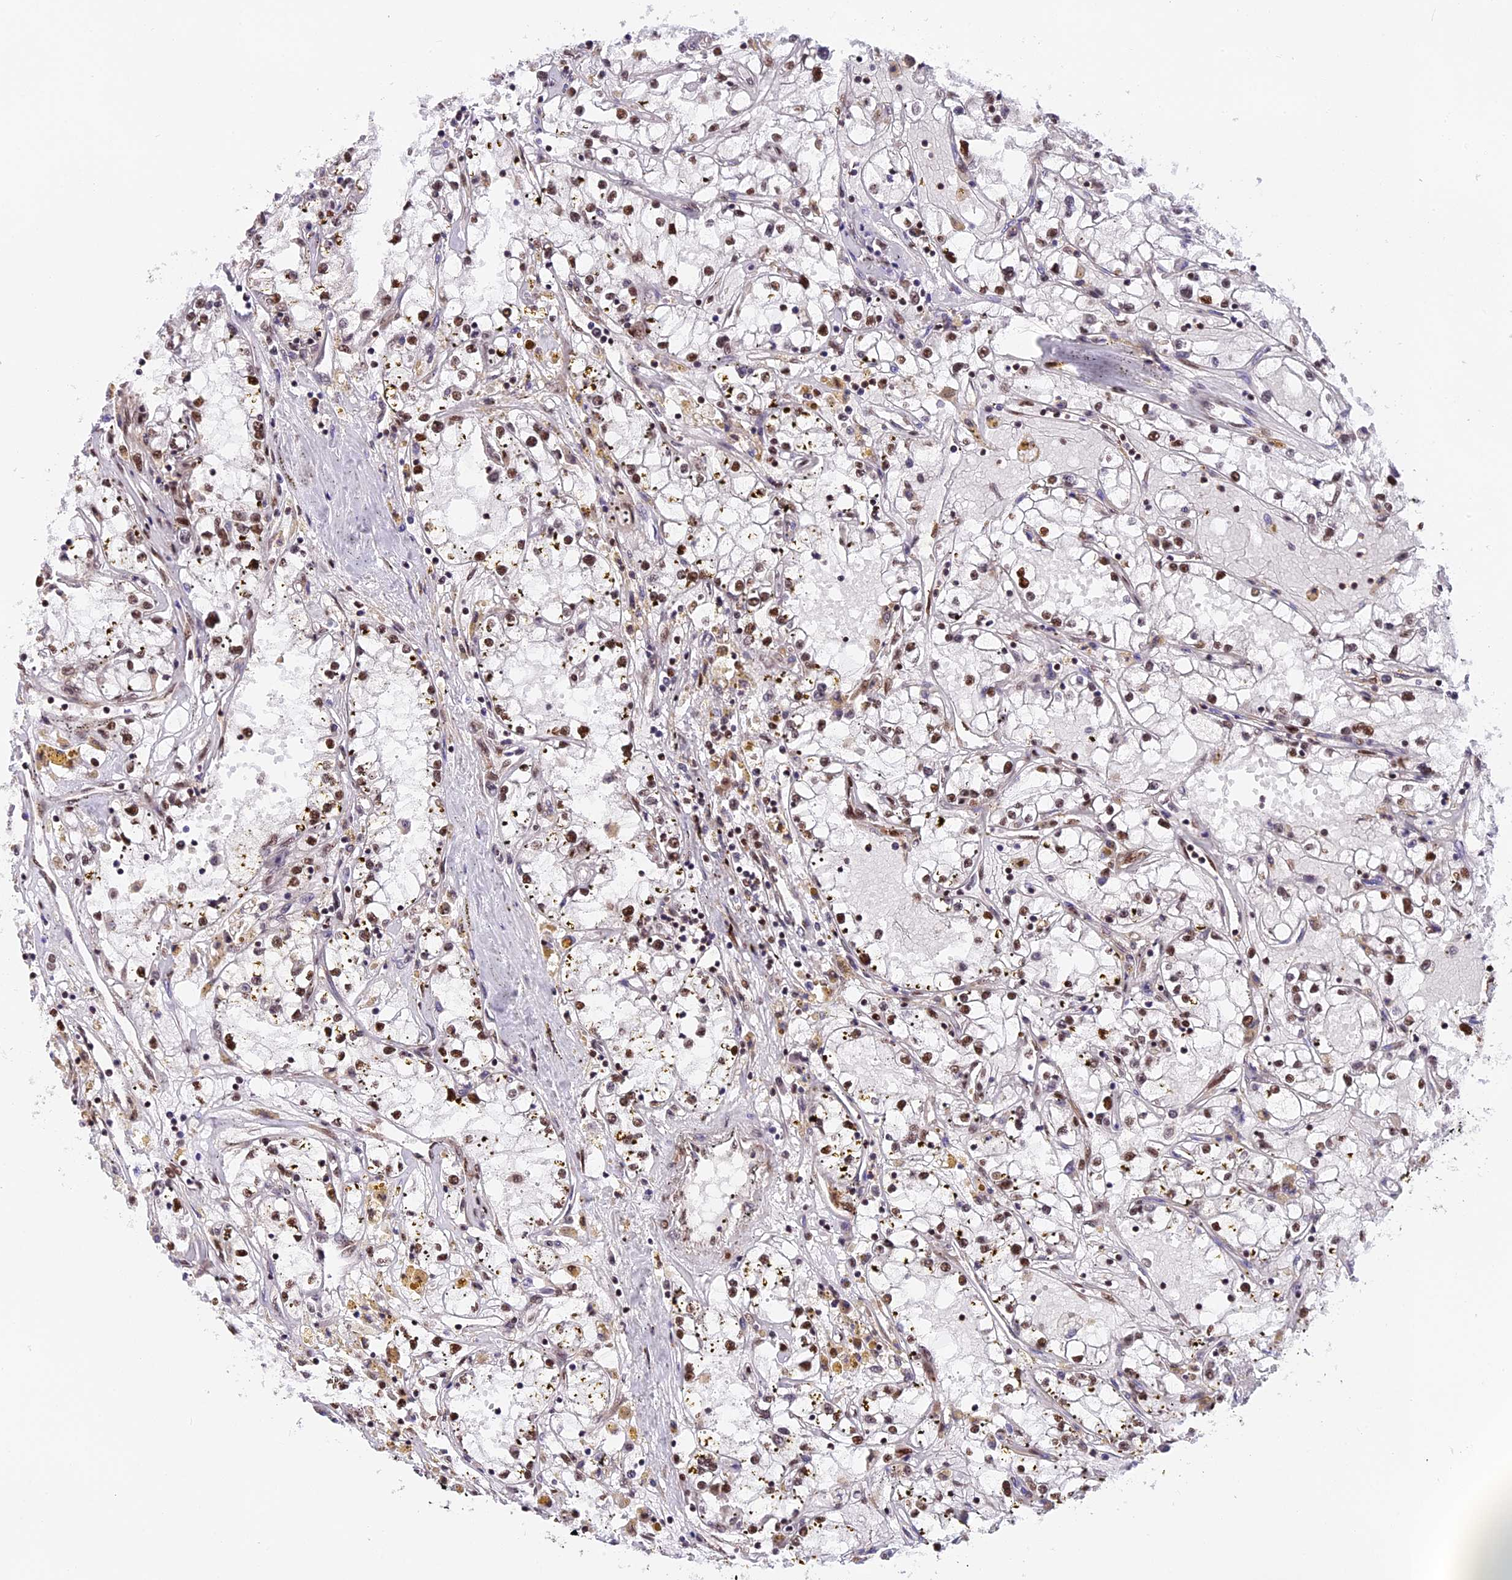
{"staining": {"intensity": "moderate", "quantity": "25%-75%", "location": "nuclear"}, "tissue": "renal cancer", "cell_type": "Tumor cells", "image_type": "cancer", "snomed": [{"axis": "morphology", "description": "Adenocarcinoma, NOS"}, {"axis": "topography", "description": "Kidney"}], "caption": "Renal cancer (adenocarcinoma) tissue shows moderate nuclear staining in approximately 25%-75% of tumor cells, visualized by immunohistochemistry. (Stains: DAB (3,3'-diaminobenzidine) in brown, nuclei in blue, Microscopy: brightfield microscopy at high magnification).", "gene": "RAMAC", "patient": {"sex": "male", "age": 56}}